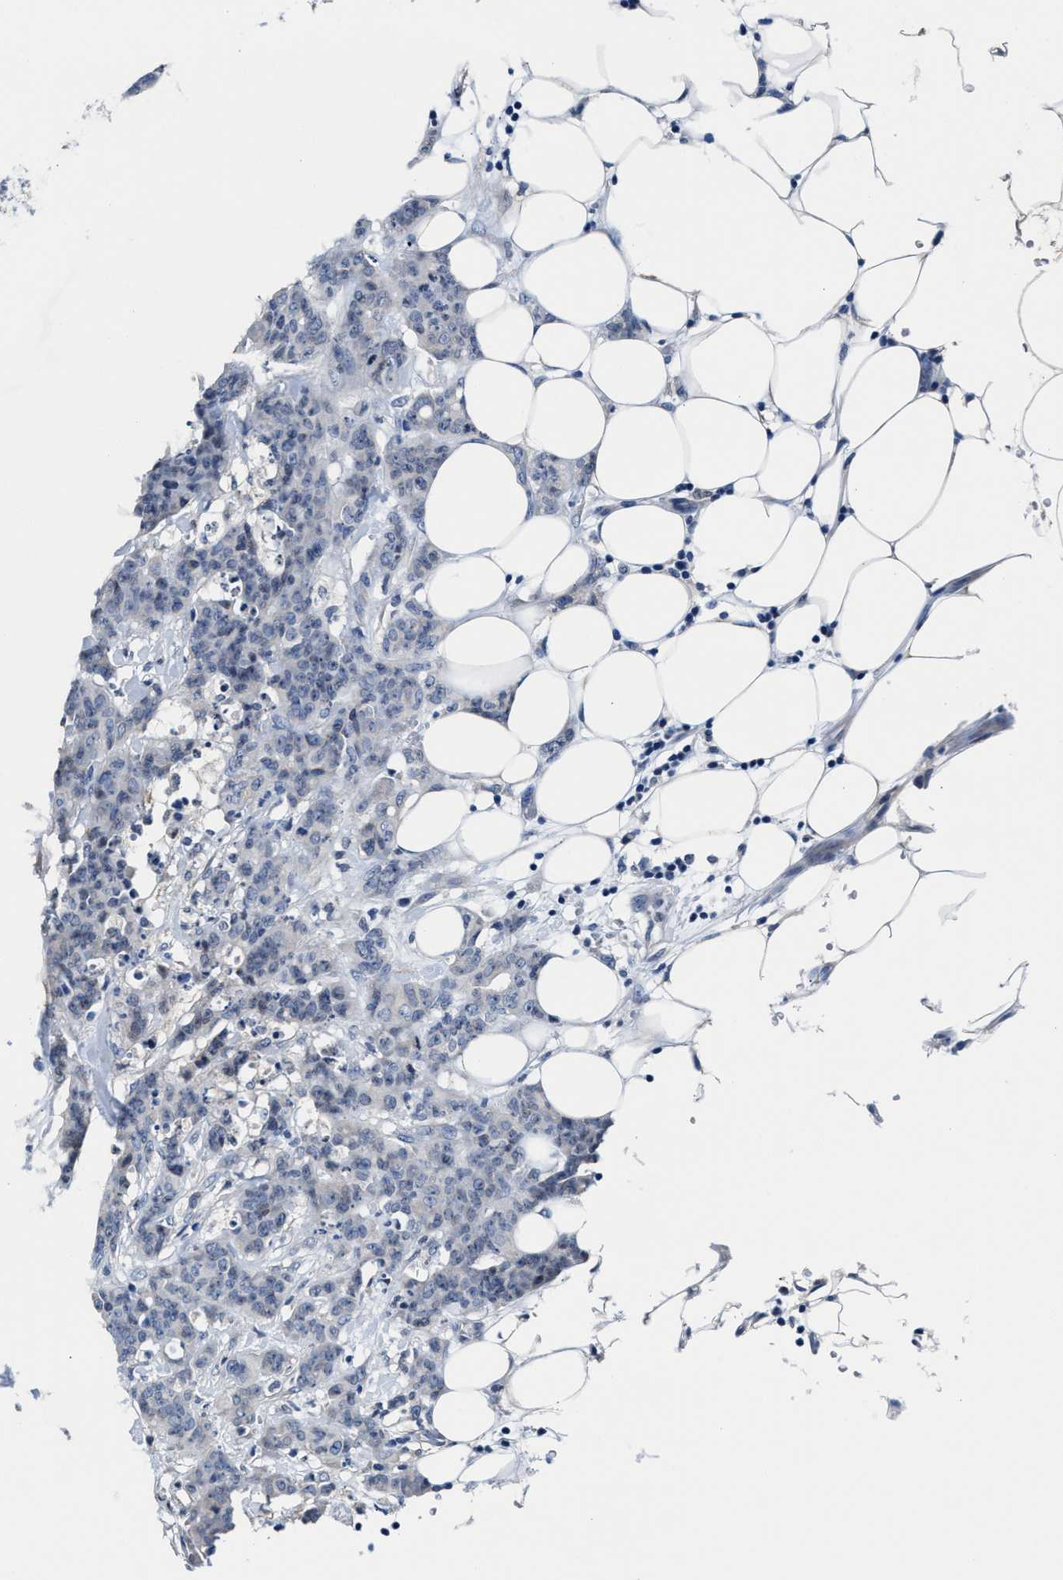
{"staining": {"intensity": "negative", "quantity": "none", "location": "none"}, "tissue": "breast cancer", "cell_type": "Tumor cells", "image_type": "cancer", "snomed": [{"axis": "morphology", "description": "Normal tissue, NOS"}, {"axis": "morphology", "description": "Duct carcinoma"}, {"axis": "topography", "description": "Breast"}], "caption": "Immunohistochemistry (IHC) histopathology image of neoplastic tissue: intraductal carcinoma (breast) stained with DAB shows no significant protein expression in tumor cells.", "gene": "MYH3", "patient": {"sex": "female", "age": 40}}